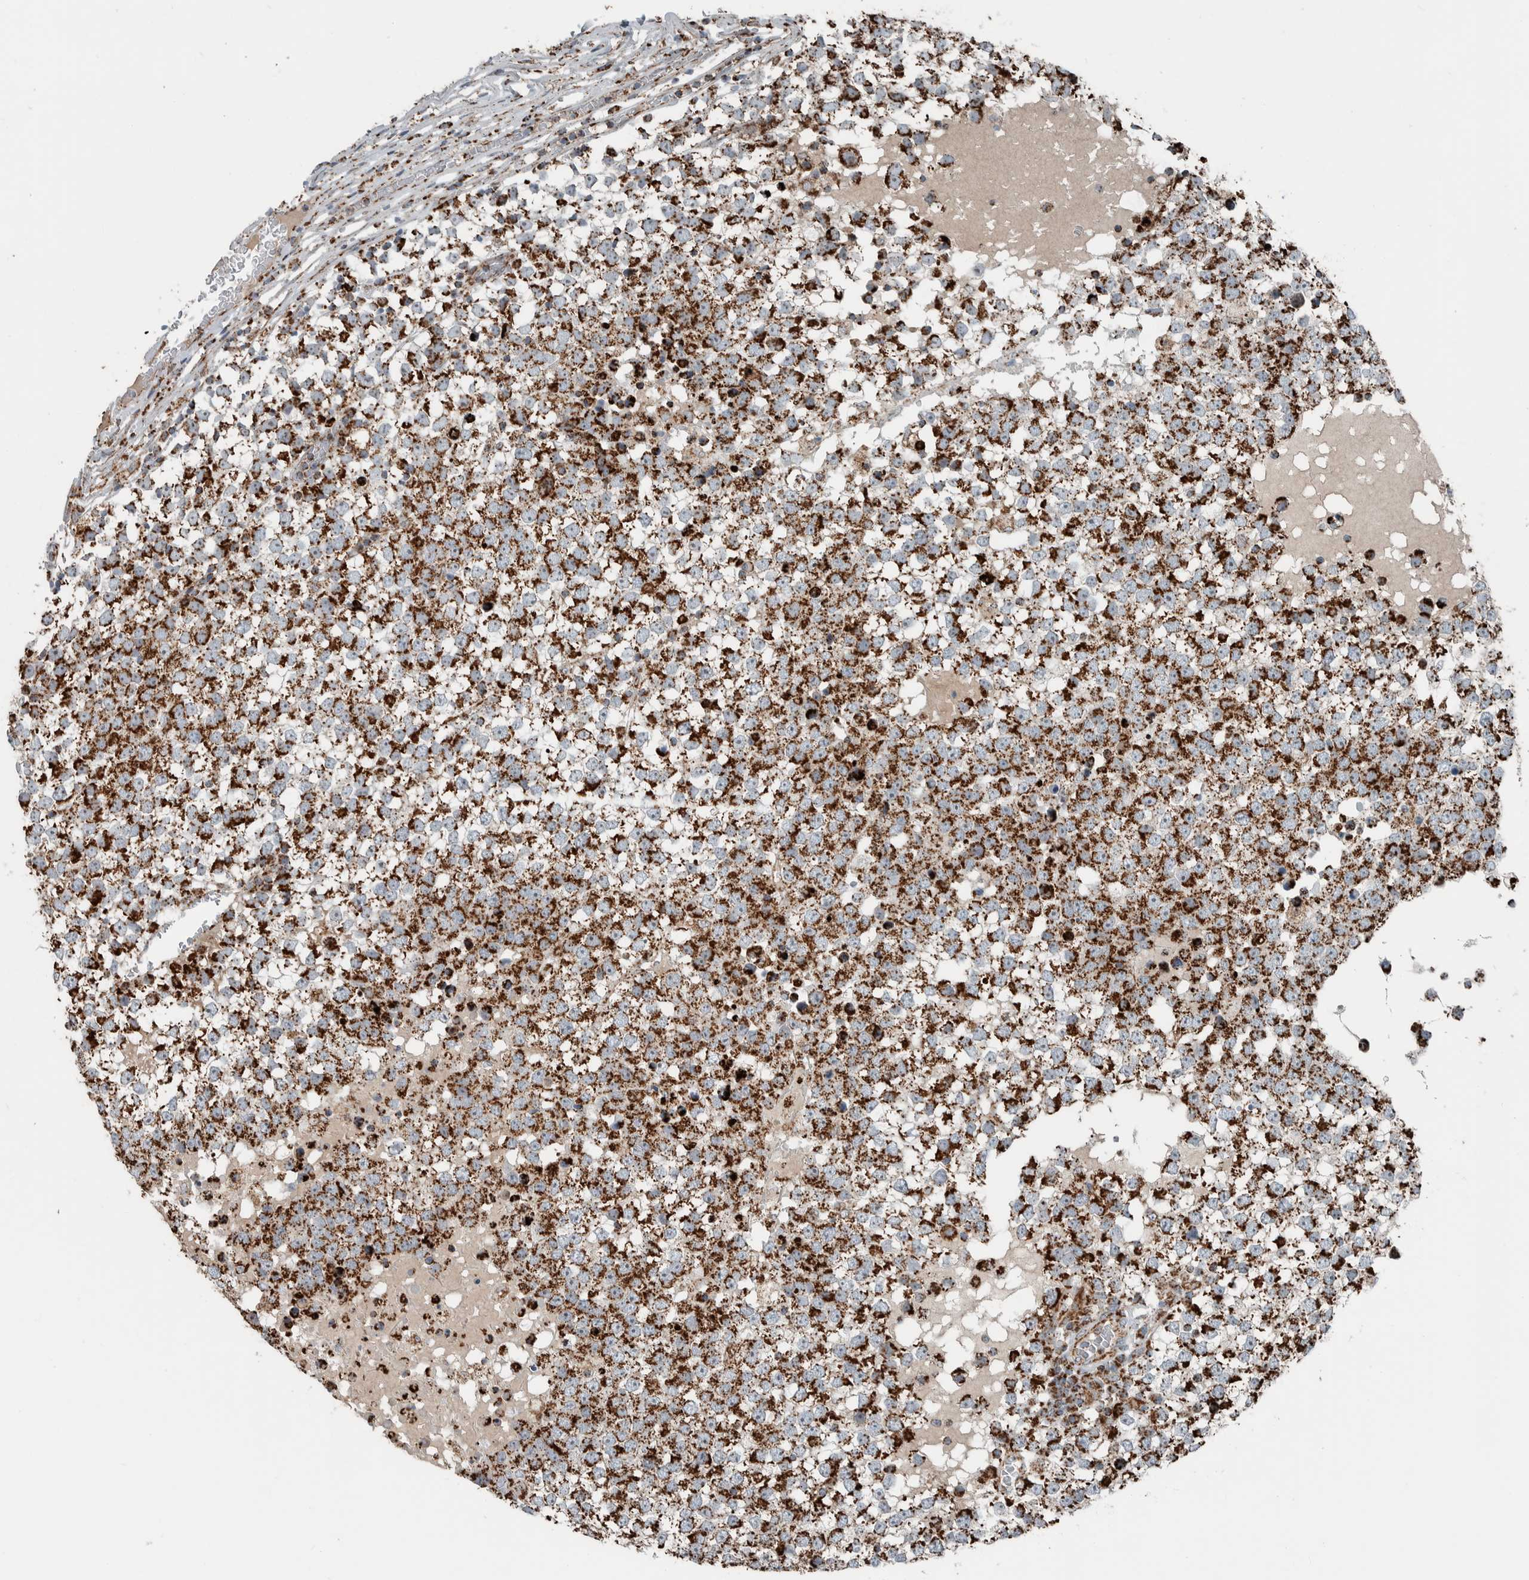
{"staining": {"intensity": "moderate", "quantity": ">75%", "location": "cytoplasmic/membranous"}, "tissue": "testis cancer", "cell_type": "Tumor cells", "image_type": "cancer", "snomed": [{"axis": "morphology", "description": "Seminoma, NOS"}, {"axis": "topography", "description": "Testis"}], "caption": "Immunohistochemical staining of seminoma (testis) exhibits medium levels of moderate cytoplasmic/membranous protein staining in about >75% of tumor cells.", "gene": "CNTROB", "patient": {"sex": "male", "age": 65}}